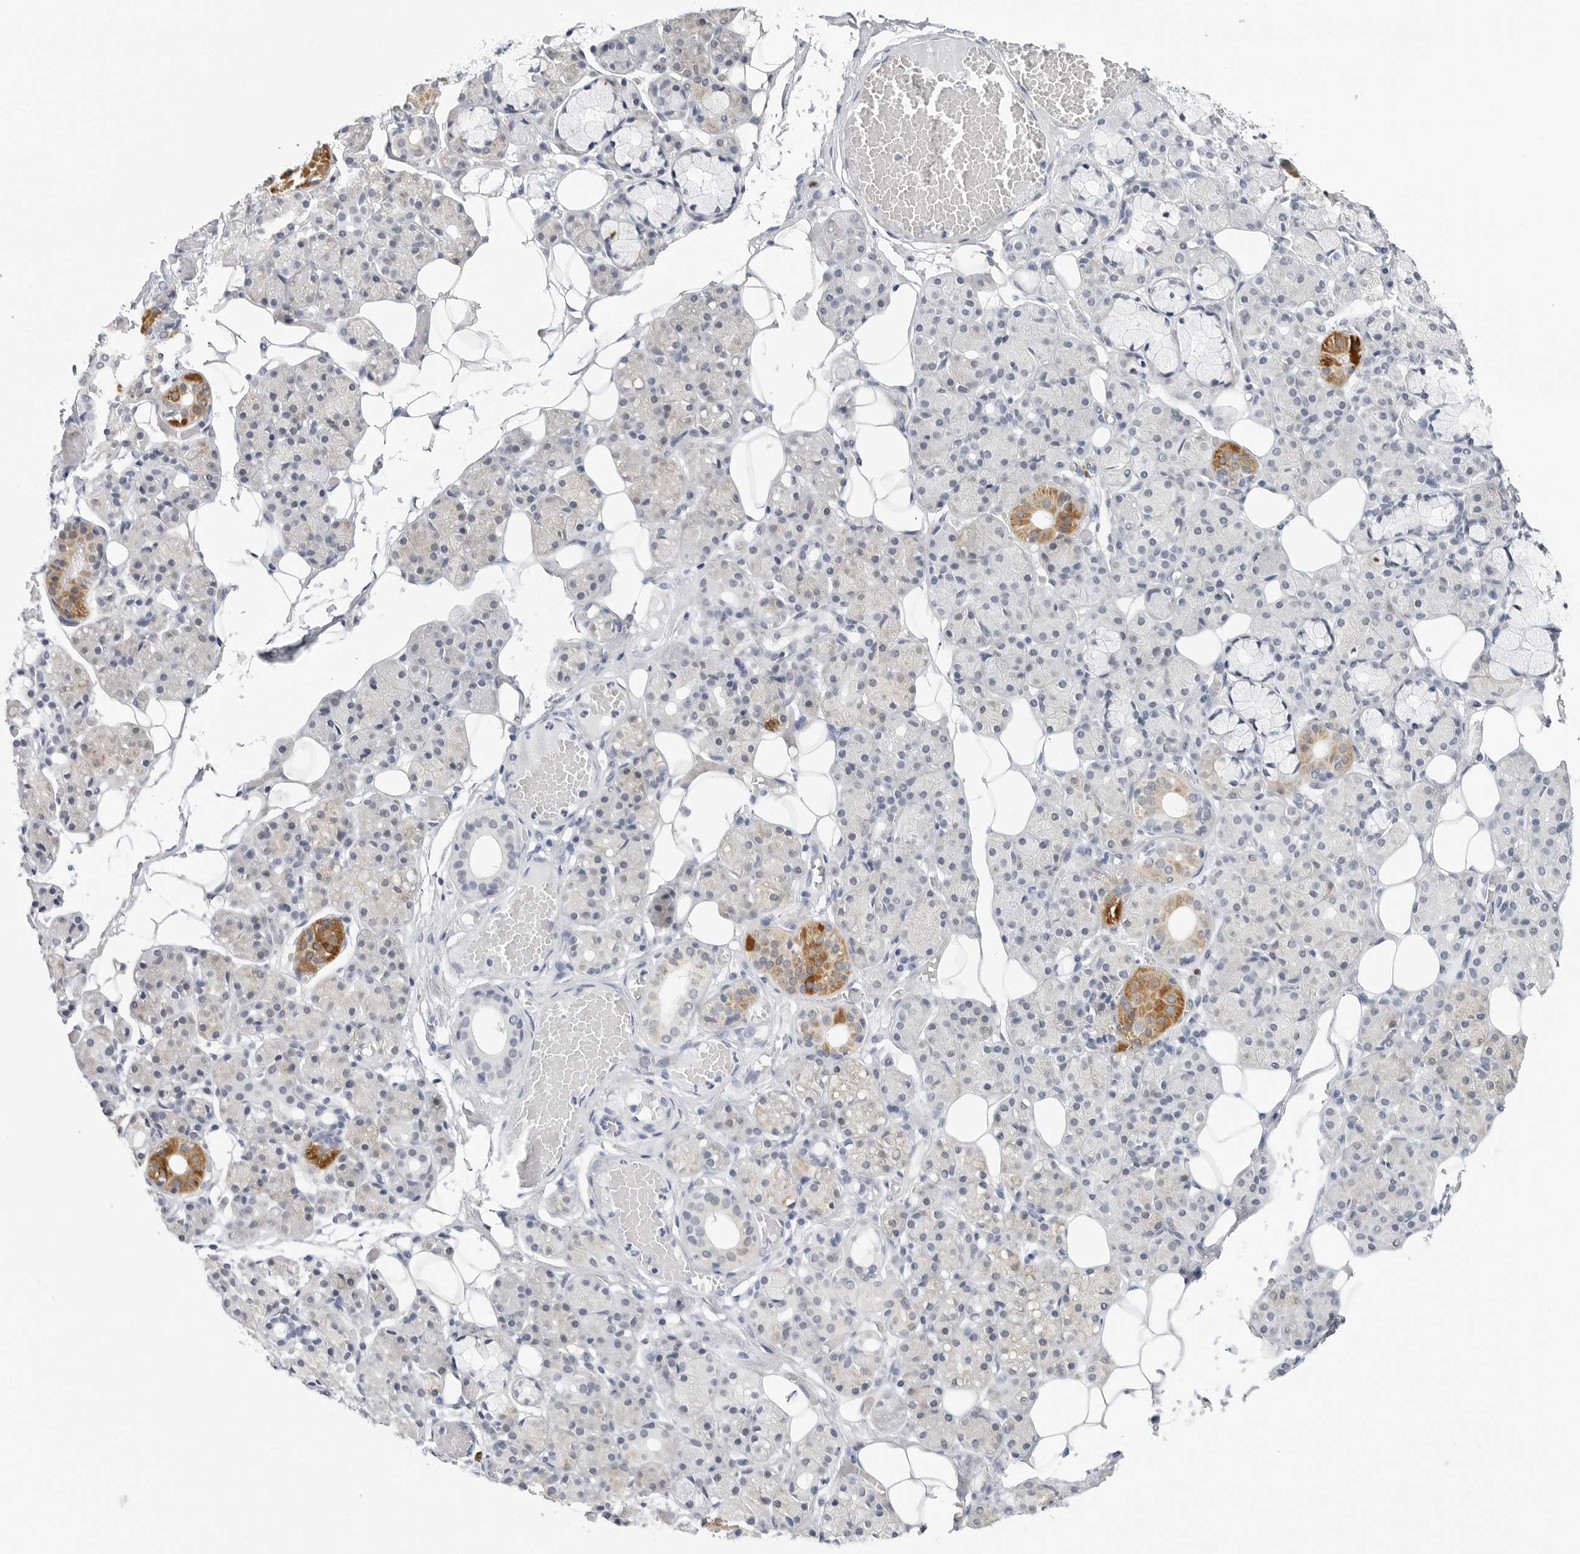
{"staining": {"intensity": "strong", "quantity": "<25%", "location": "cytoplasmic/membranous"}, "tissue": "salivary gland", "cell_type": "Glandular cells", "image_type": "normal", "snomed": [{"axis": "morphology", "description": "Normal tissue, NOS"}, {"axis": "topography", "description": "Salivary gland"}], "caption": "Immunohistochemistry (IHC) image of benign salivary gland: salivary gland stained using immunohistochemistry (IHC) exhibits medium levels of strong protein expression localized specifically in the cytoplasmic/membranous of glandular cells, appearing as a cytoplasmic/membranous brown color.", "gene": "HSPB7", "patient": {"sex": "male", "age": 63}}